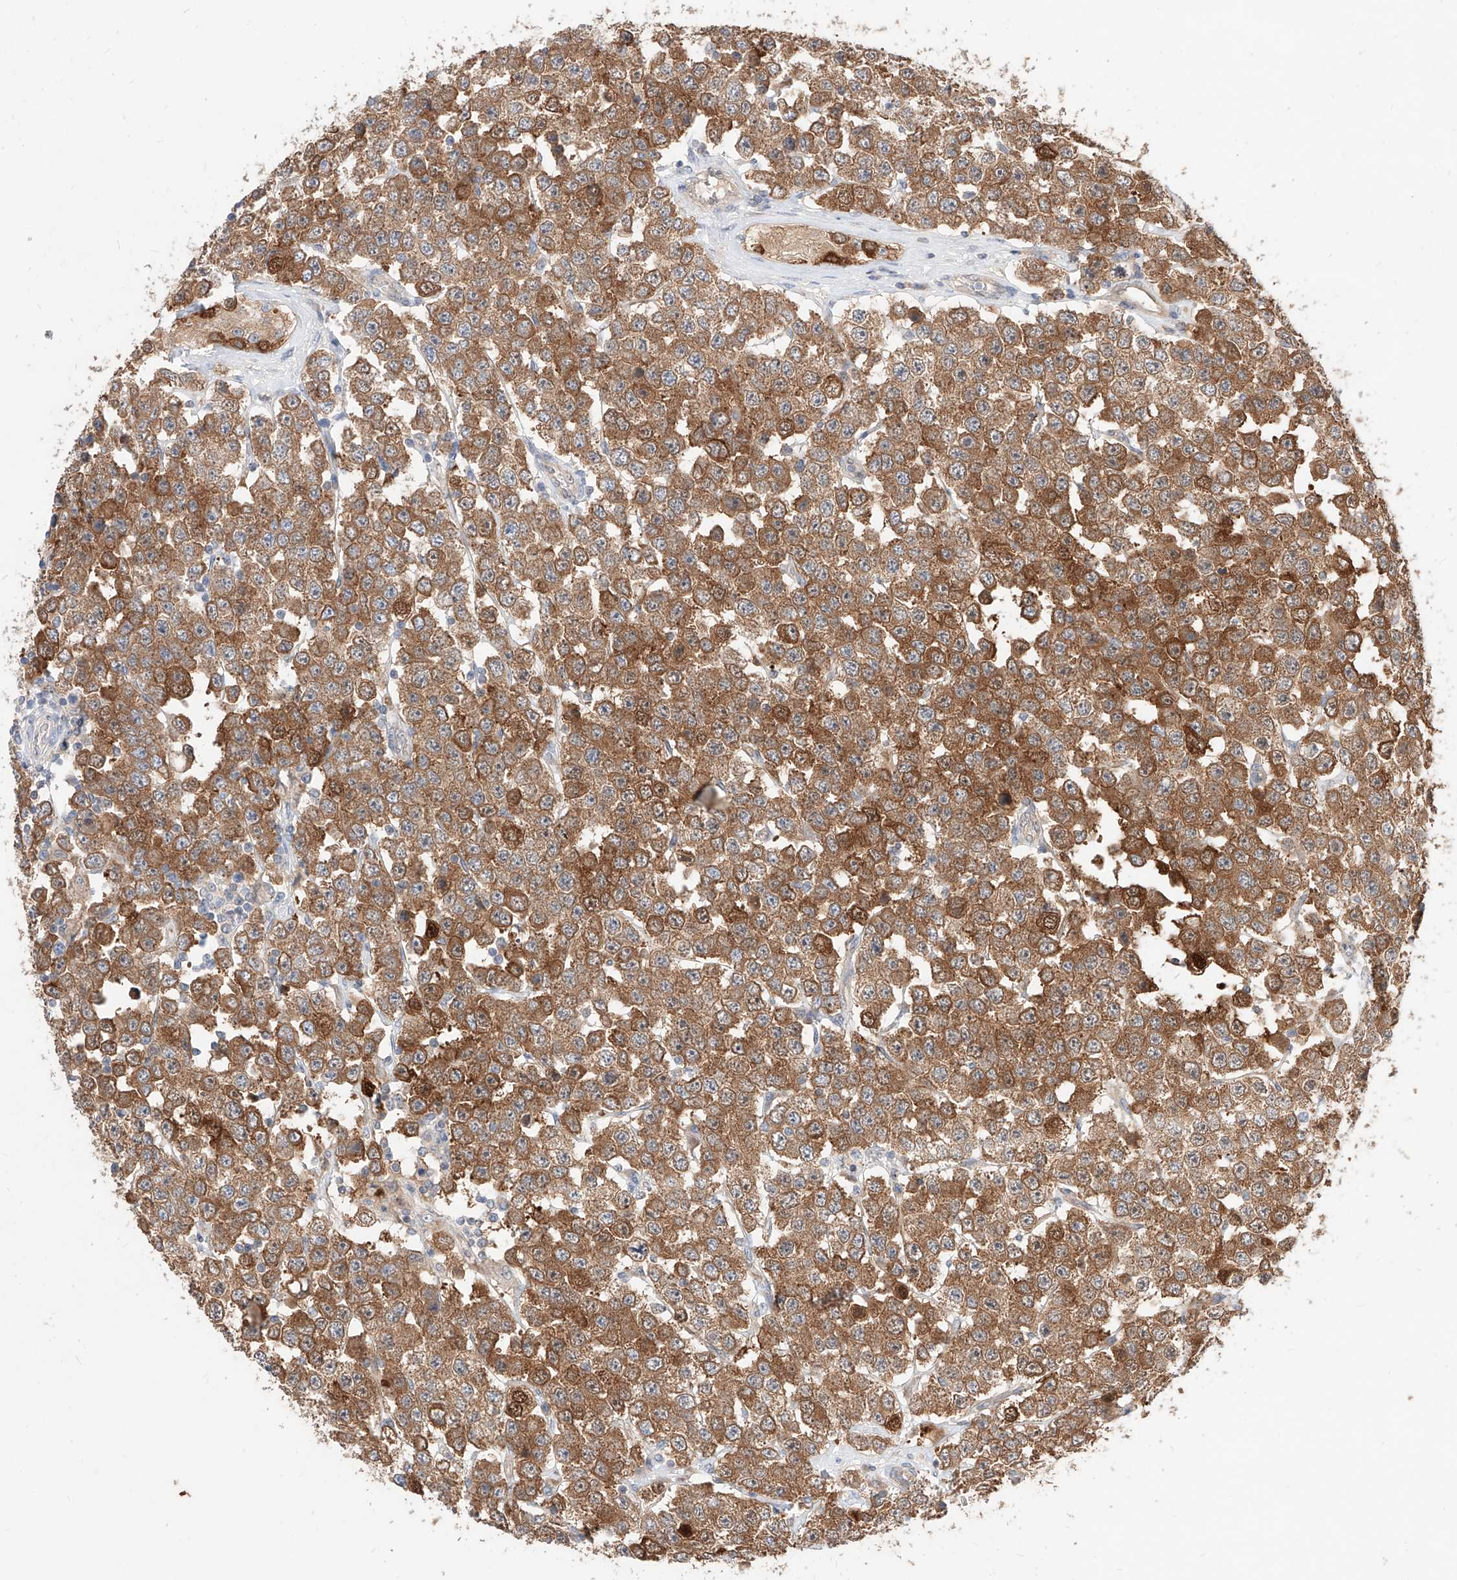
{"staining": {"intensity": "moderate", "quantity": ">75%", "location": "cytoplasmic/membranous"}, "tissue": "testis cancer", "cell_type": "Tumor cells", "image_type": "cancer", "snomed": [{"axis": "morphology", "description": "Seminoma, NOS"}, {"axis": "topography", "description": "Testis"}], "caption": "Moderate cytoplasmic/membranous expression for a protein is identified in approximately >75% of tumor cells of testis seminoma using immunohistochemistry (IHC).", "gene": "TSNAX", "patient": {"sex": "male", "age": 28}}